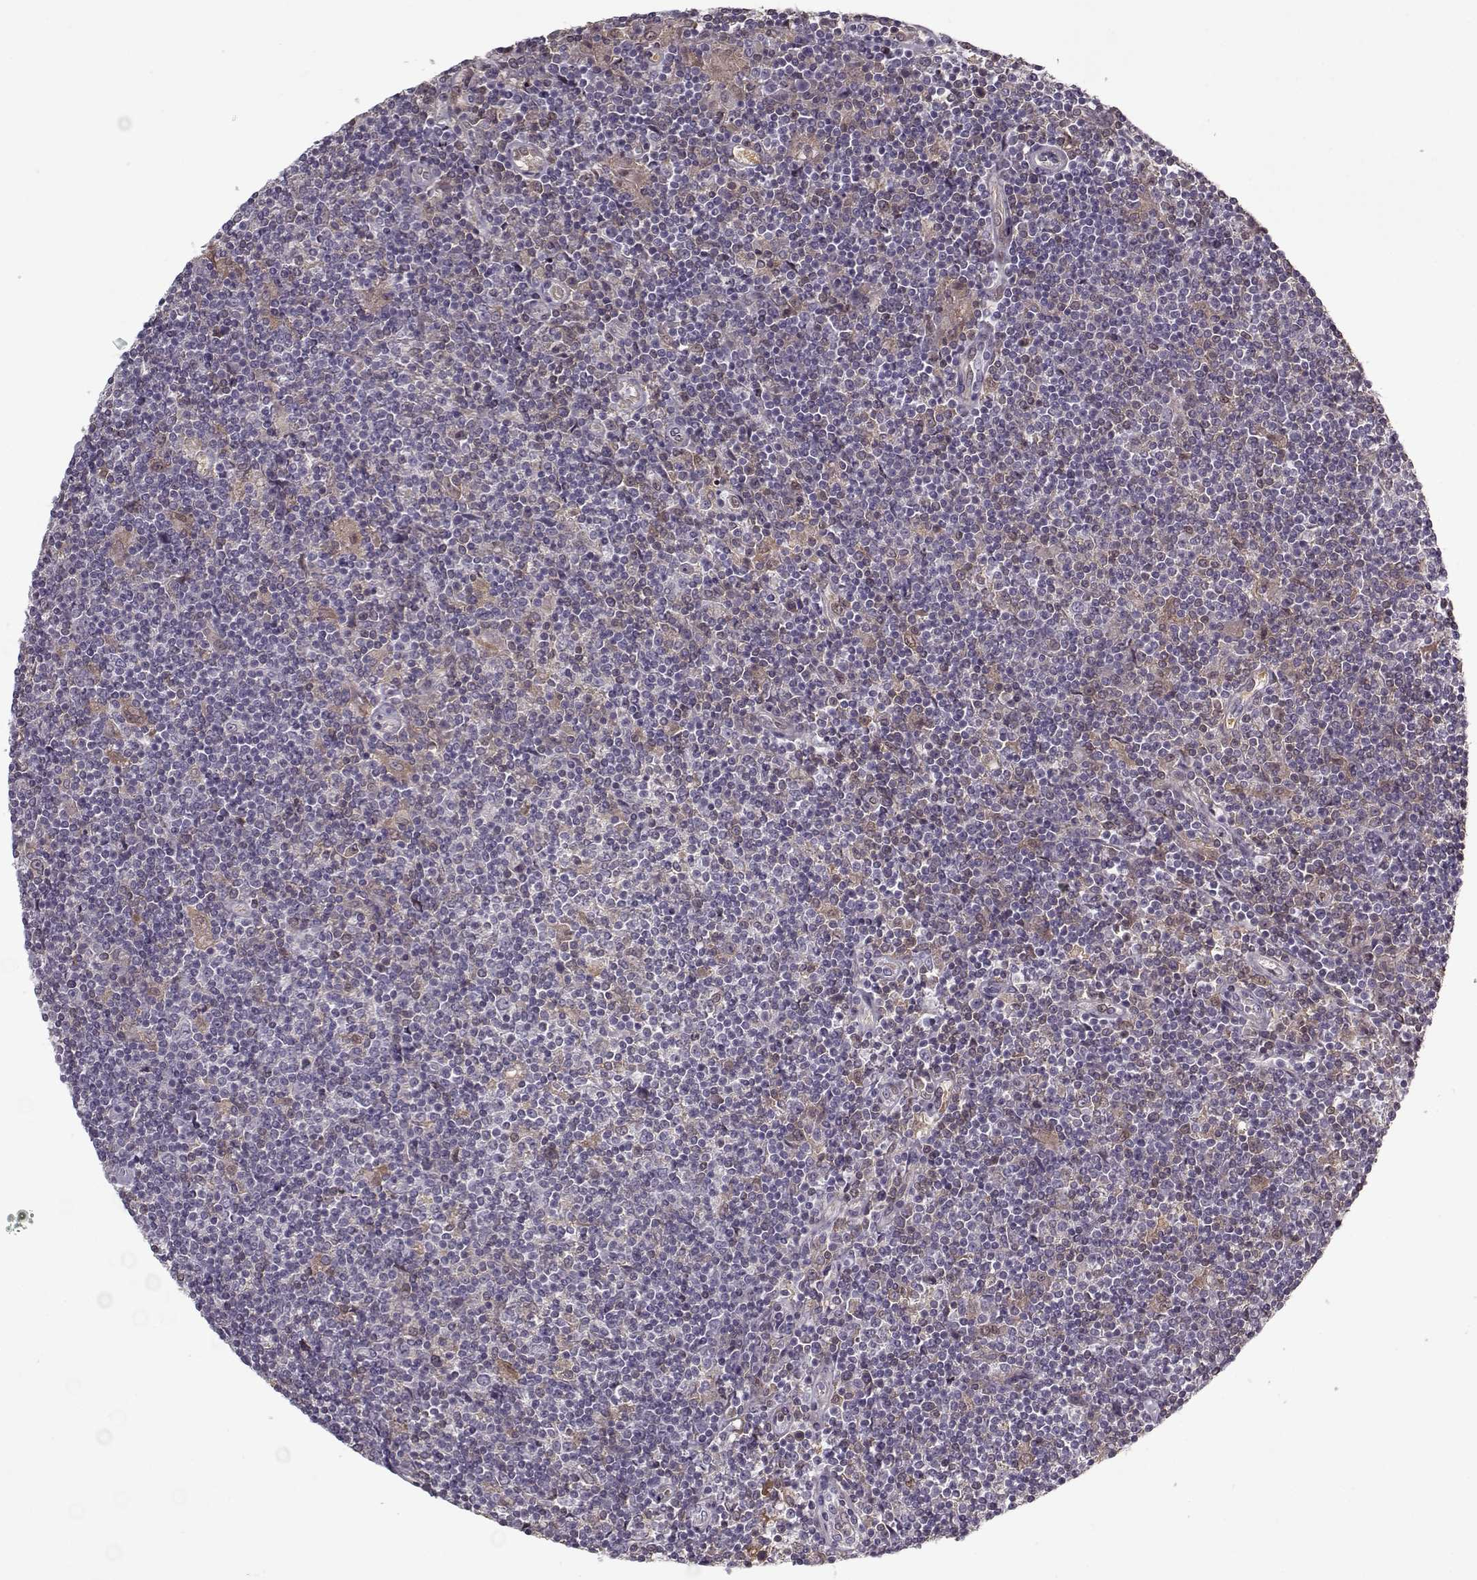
{"staining": {"intensity": "negative", "quantity": "none", "location": "none"}, "tissue": "lymphoma", "cell_type": "Tumor cells", "image_type": "cancer", "snomed": [{"axis": "morphology", "description": "Hodgkin's disease, NOS"}, {"axis": "topography", "description": "Lymph node"}], "caption": "High power microscopy photomicrograph of an immunohistochemistry photomicrograph of lymphoma, revealing no significant positivity in tumor cells. Brightfield microscopy of immunohistochemistry stained with DAB (3,3'-diaminobenzidine) (brown) and hematoxylin (blue), captured at high magnification.", "gene": "AFM", "patient": {"sex": "male", "age": 40}}